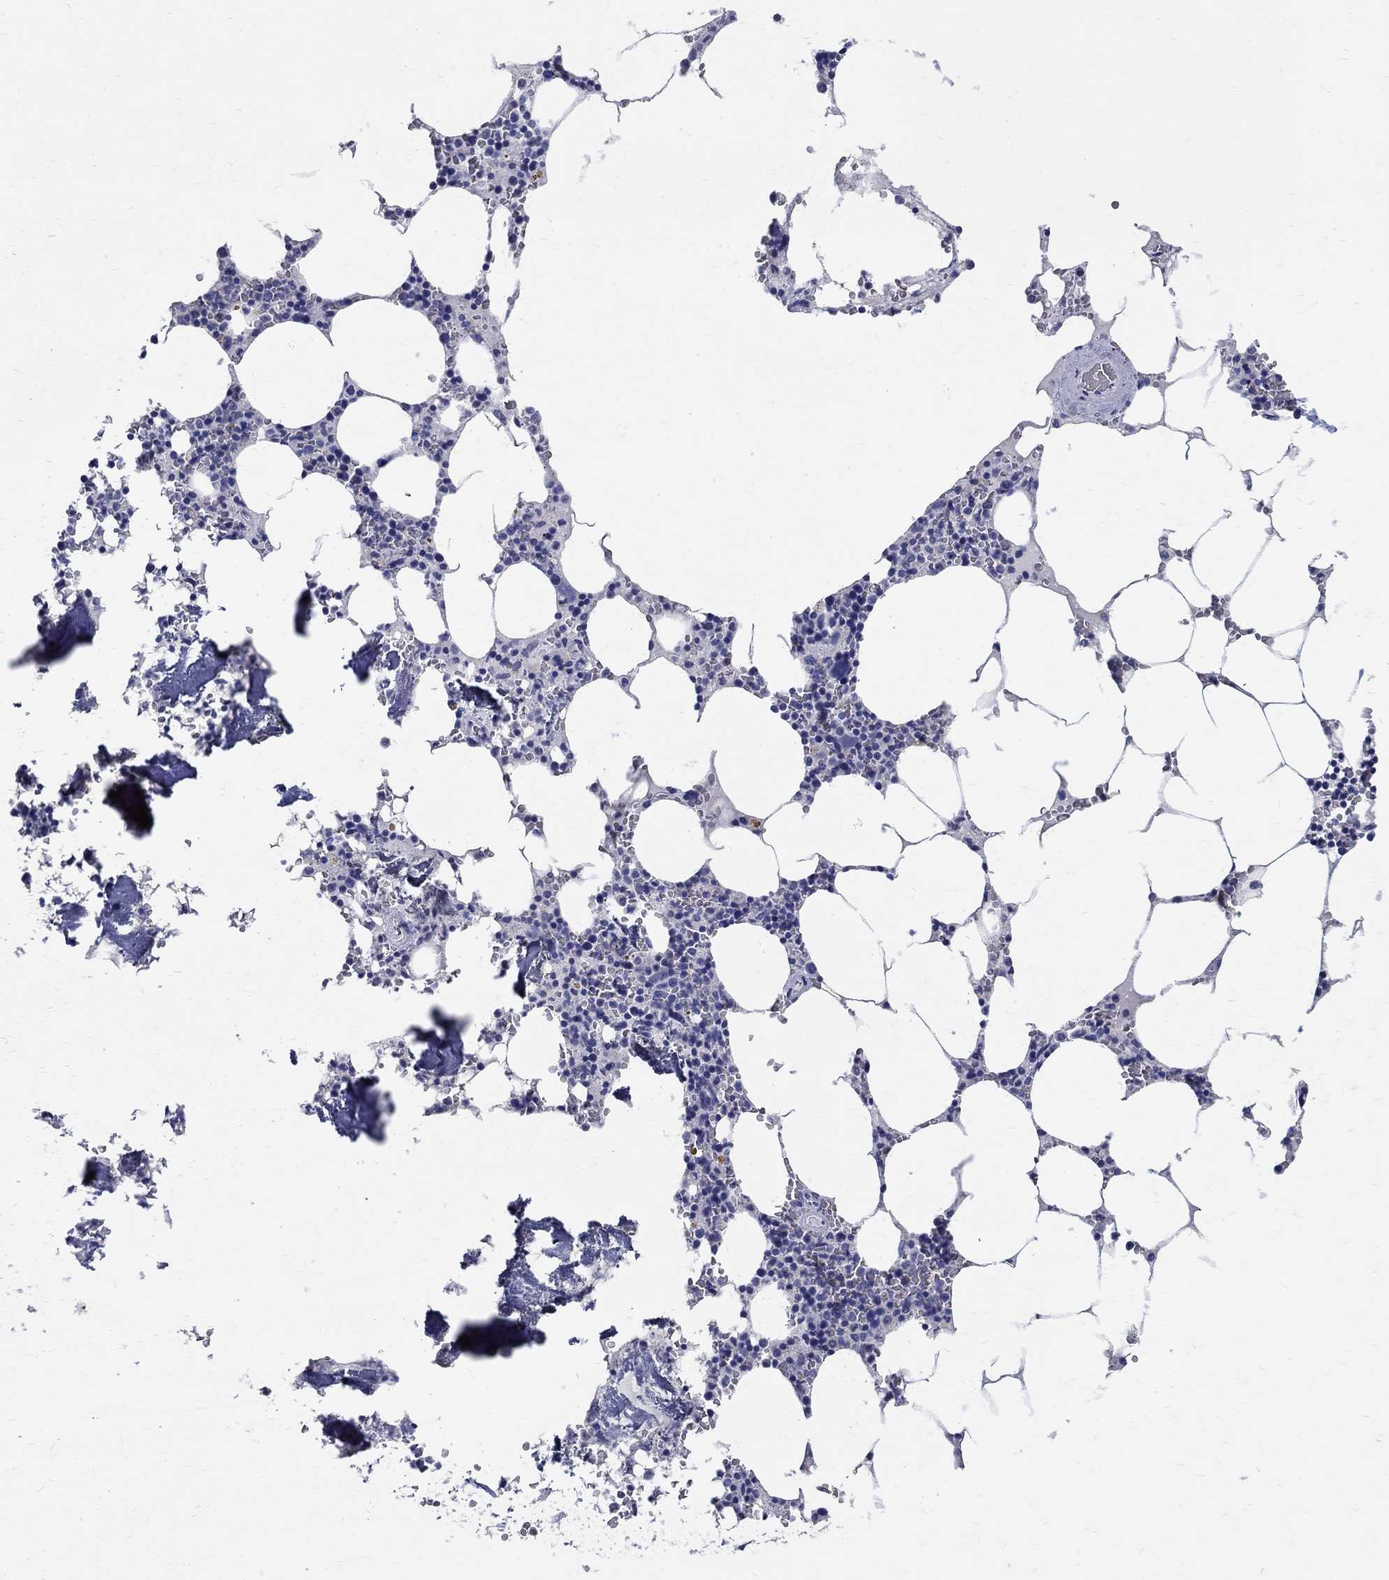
{"staining": {"intensity": "negative", "quantity": "none", "location": "none"}, "tissue": "bone marrow", "cell_type": "Hematopoietic cells", "image_type": "normal", "snomed": [{"axis": "morphology", "description": "Normal tissue, NOS"}, {"axis": "topography", "description": "Bone marrow"}], "caption": "A photomicrograph of bone marrow stained for a protein shows no brown staining in hematopoietic cells. The staining was performed using DAB (3,3'-diaminobenzidine) to visualize the protein expression in brown, while the nuclei were stained in blue with hematoxylin (Magnification: 20x).", "gene": "SOX2", "patient": {"sex": "female", "age": 64}}